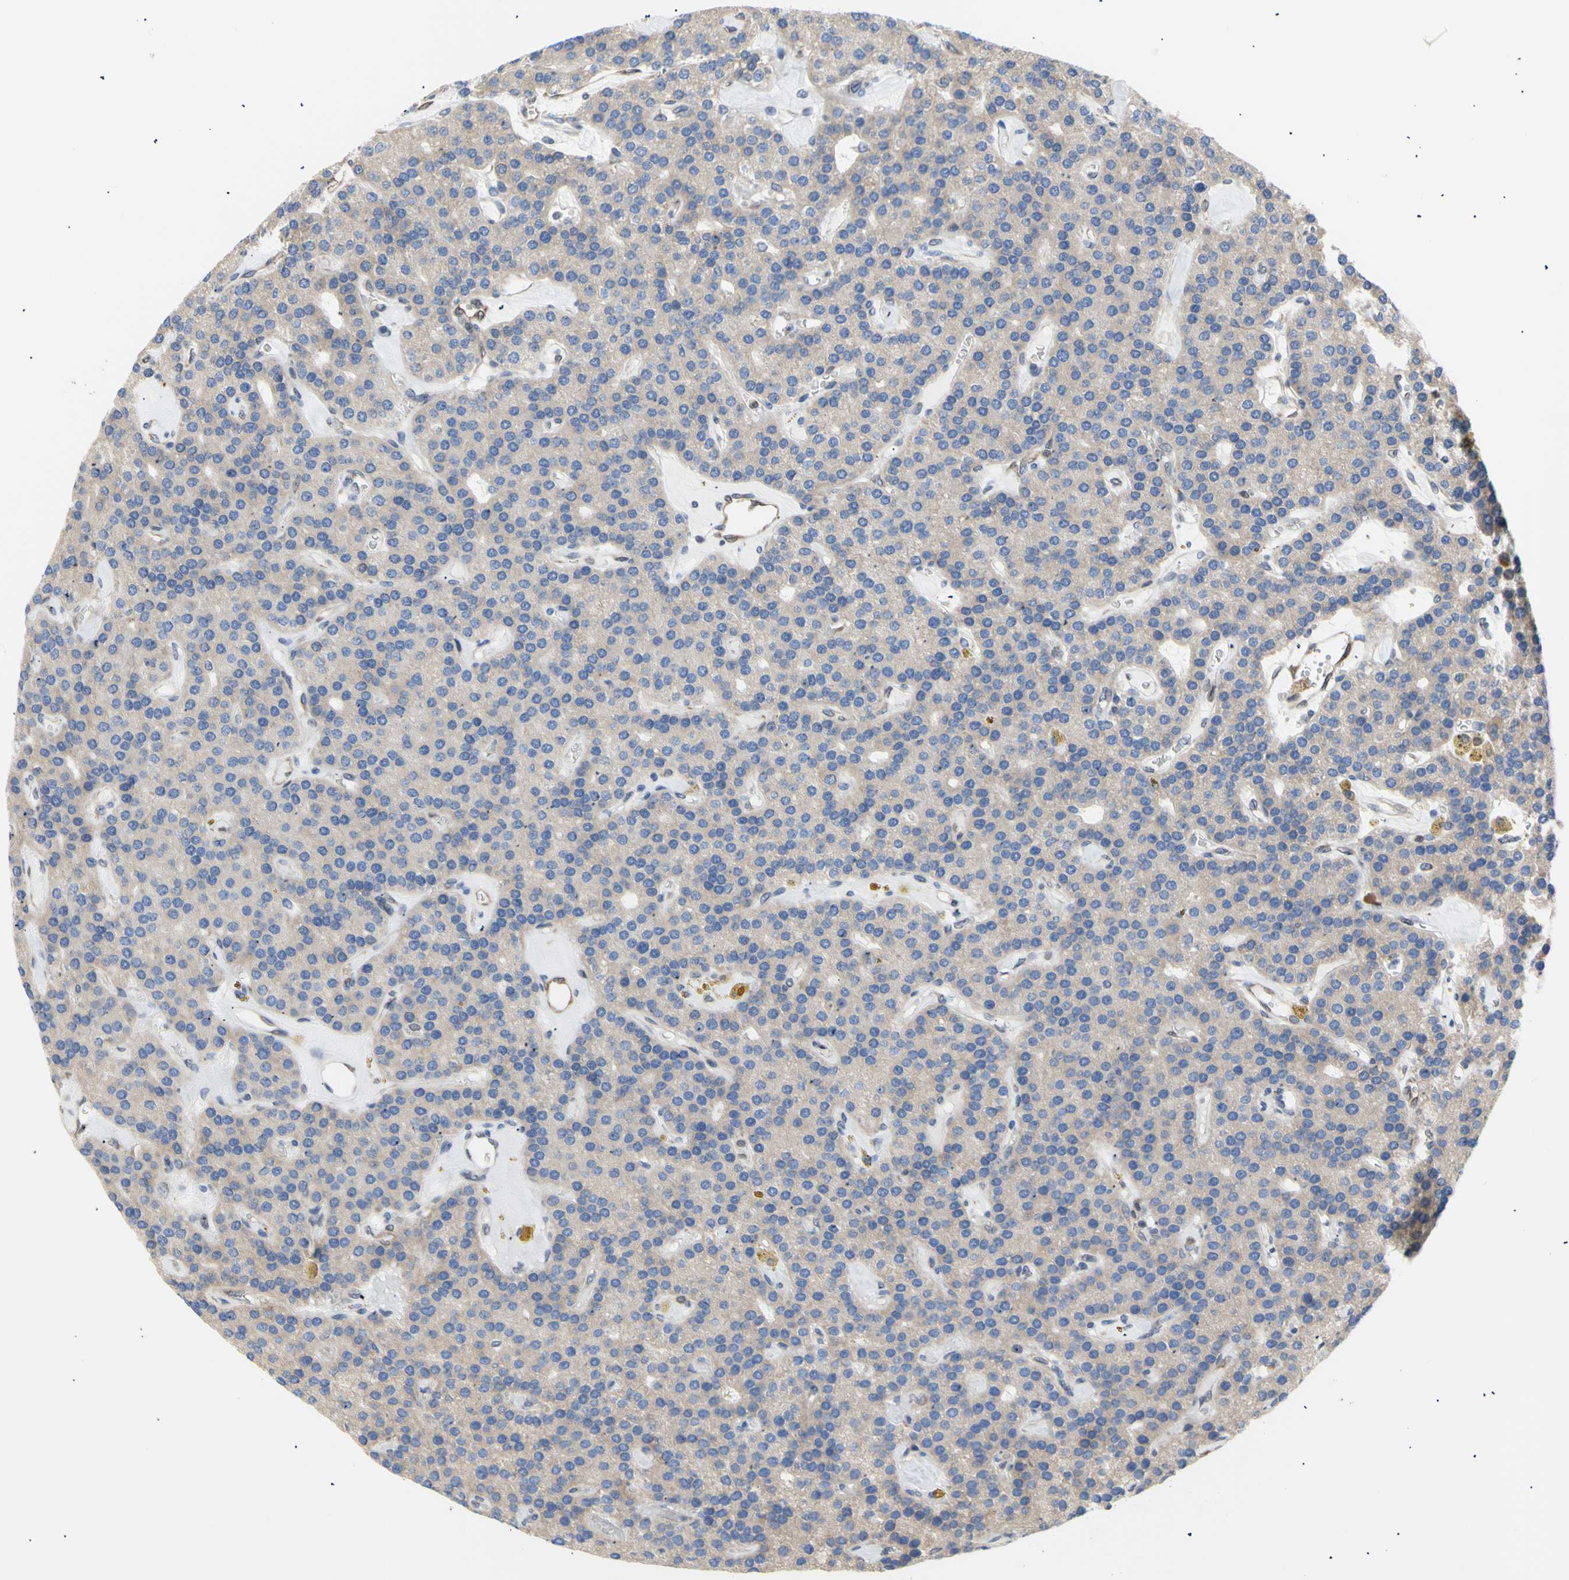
{"staining": {"intensity": "weak", "quantity": "25%-75%", "location": "cytoplasmic/membranous"}, "tissue": "parathyroid gland", "cell_type": "Glandular cells", "image_type": "normal", "snomed": [{"axis": "morphology", "description": "Normal tissue, NOS"}, {"axis": "morphology", "description": "Adenoma, NOS"}, {"axis": "topography", "description": "Parathyroid gland"}], "caption": "This histopathology image reveals immunohistochemistry (IHC) staining of normal human parathyroid gland, with low weak cytoplasmic/membranous positivity in about 25%-75% of glandular cells.", "gene": "ERLIN1", "patient": {"sex": "female", "age": 86}}